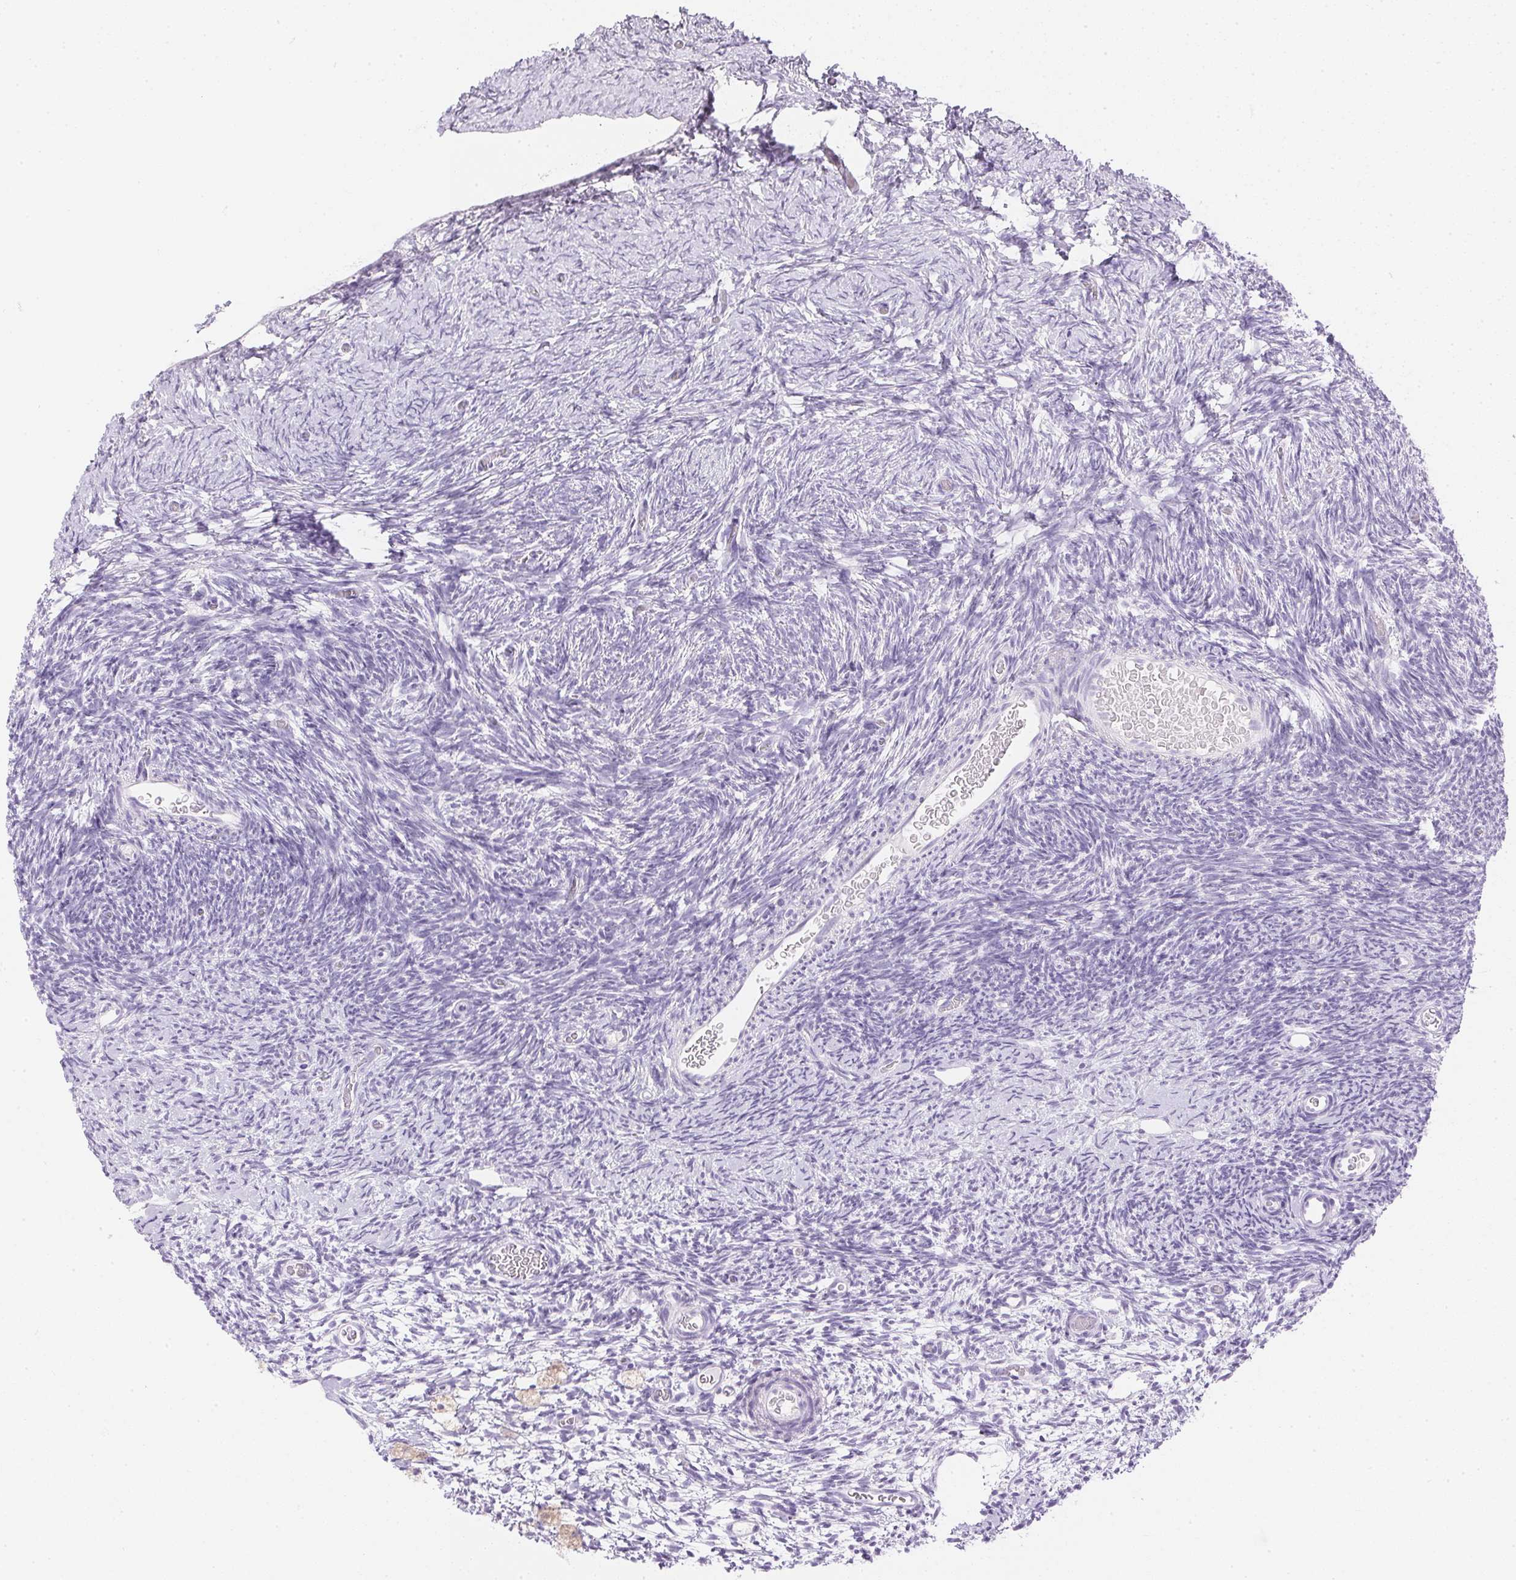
{"staining": {"intensity": "negative", "quantity": "none", "location": "none"}, "tissue": "ovary", "cell_type": "Follicle cells", "image_type": "normal", "snomed": [{"axis": "morphology", "description": "Normal tissue, NOS"}, {"axis": "topography", "description": "Ovary"}], "caption": "IHC photomicrograph of normal ovary stained for a protein (brown), which exhibits no positivity in follicle cells.", "gene": "ATP6V1G3", "patient": {"sex": "female", "age": 39}}